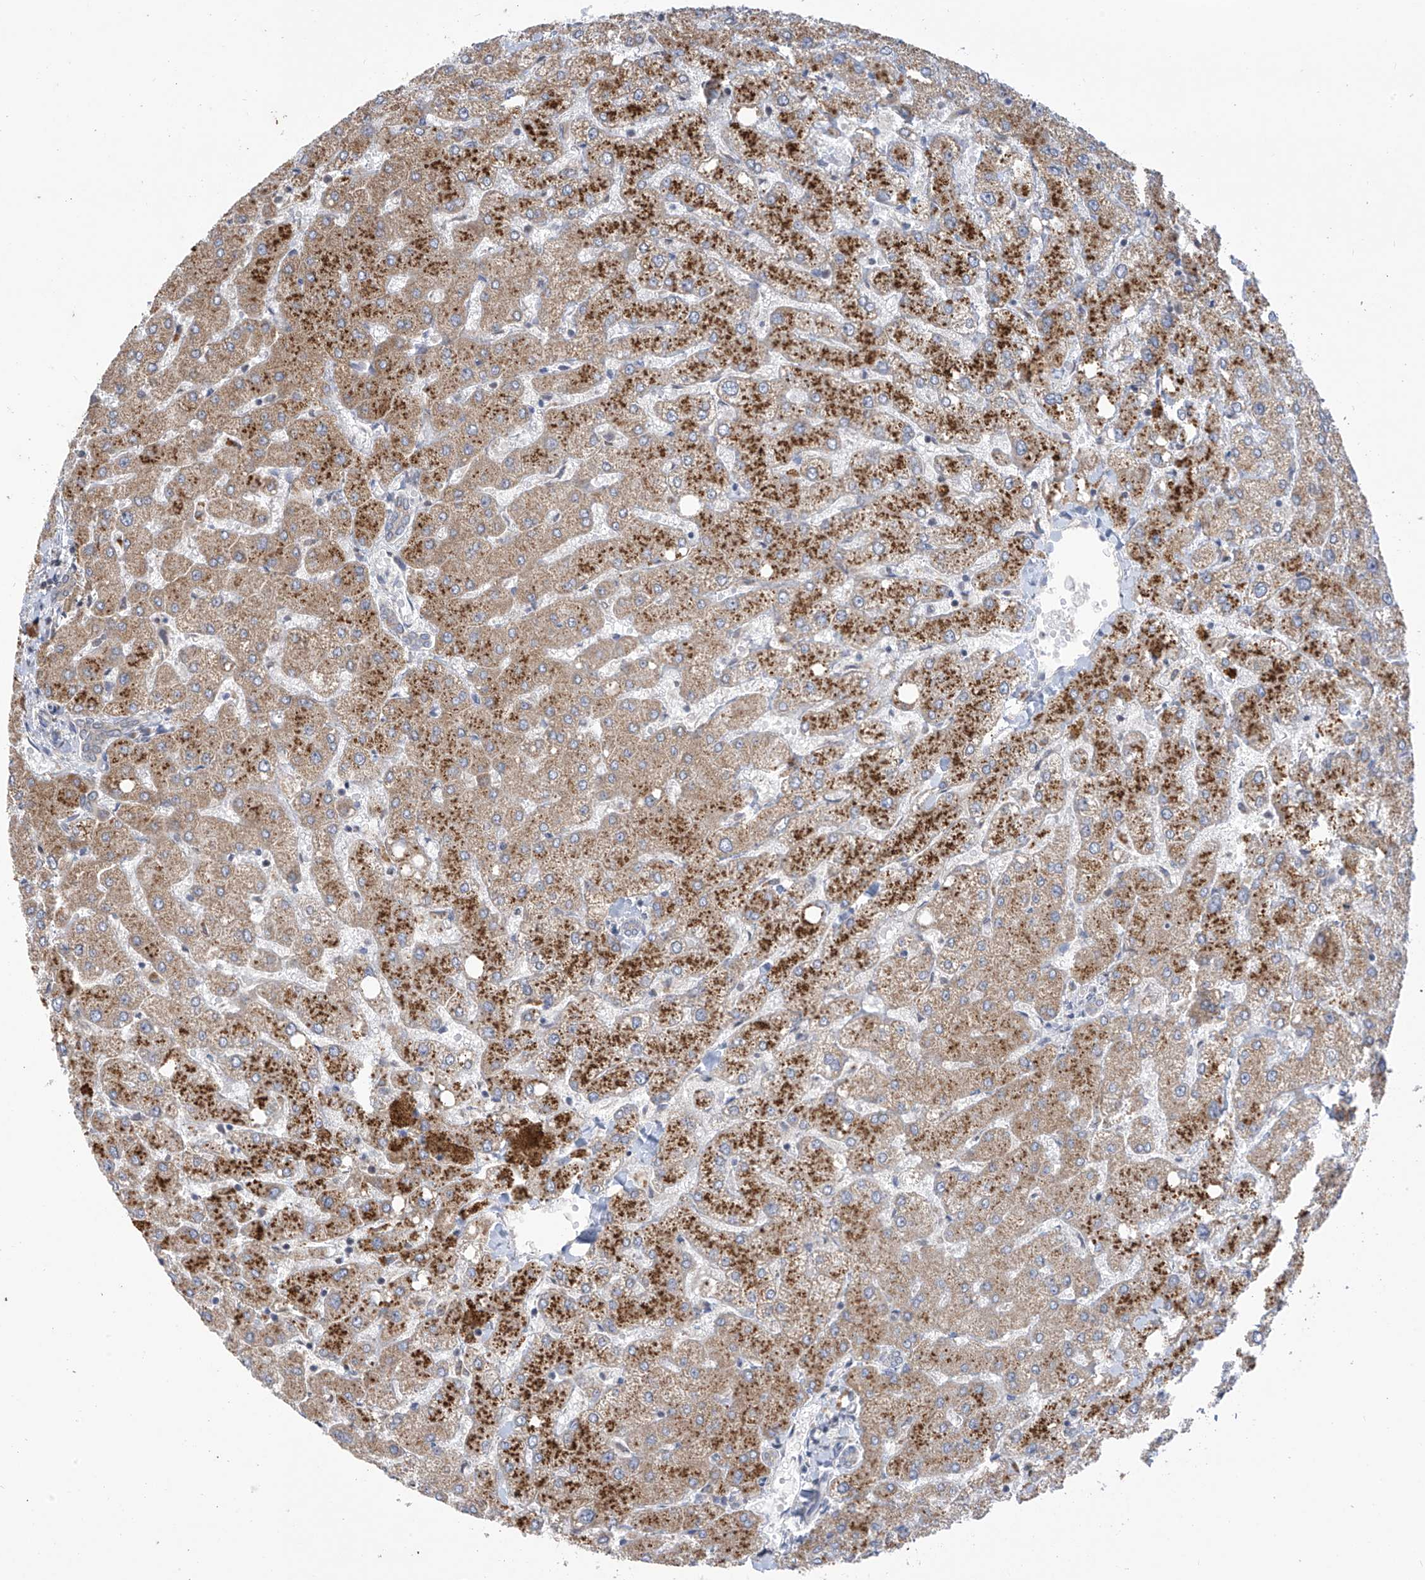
{"staining": {"intensity": "weak", "quantity": "<25%", "location": "cytoplasmic/membranous"}, "tissue": "liver", "cell_type": "Cholangiocytes", "image_type": "normal", "snomed": [{"axis": "morphology", "description": "Normal tissue, NOS"}, {"axis": "topography", "description": "Liver"}], "caption": "There is no significant expression in cholangiocytes of liver. (IHC, brightfield microscopy, high magnification).", "gene": "SCGB1D2", "patient": {"sex": "female", "age": 54}}